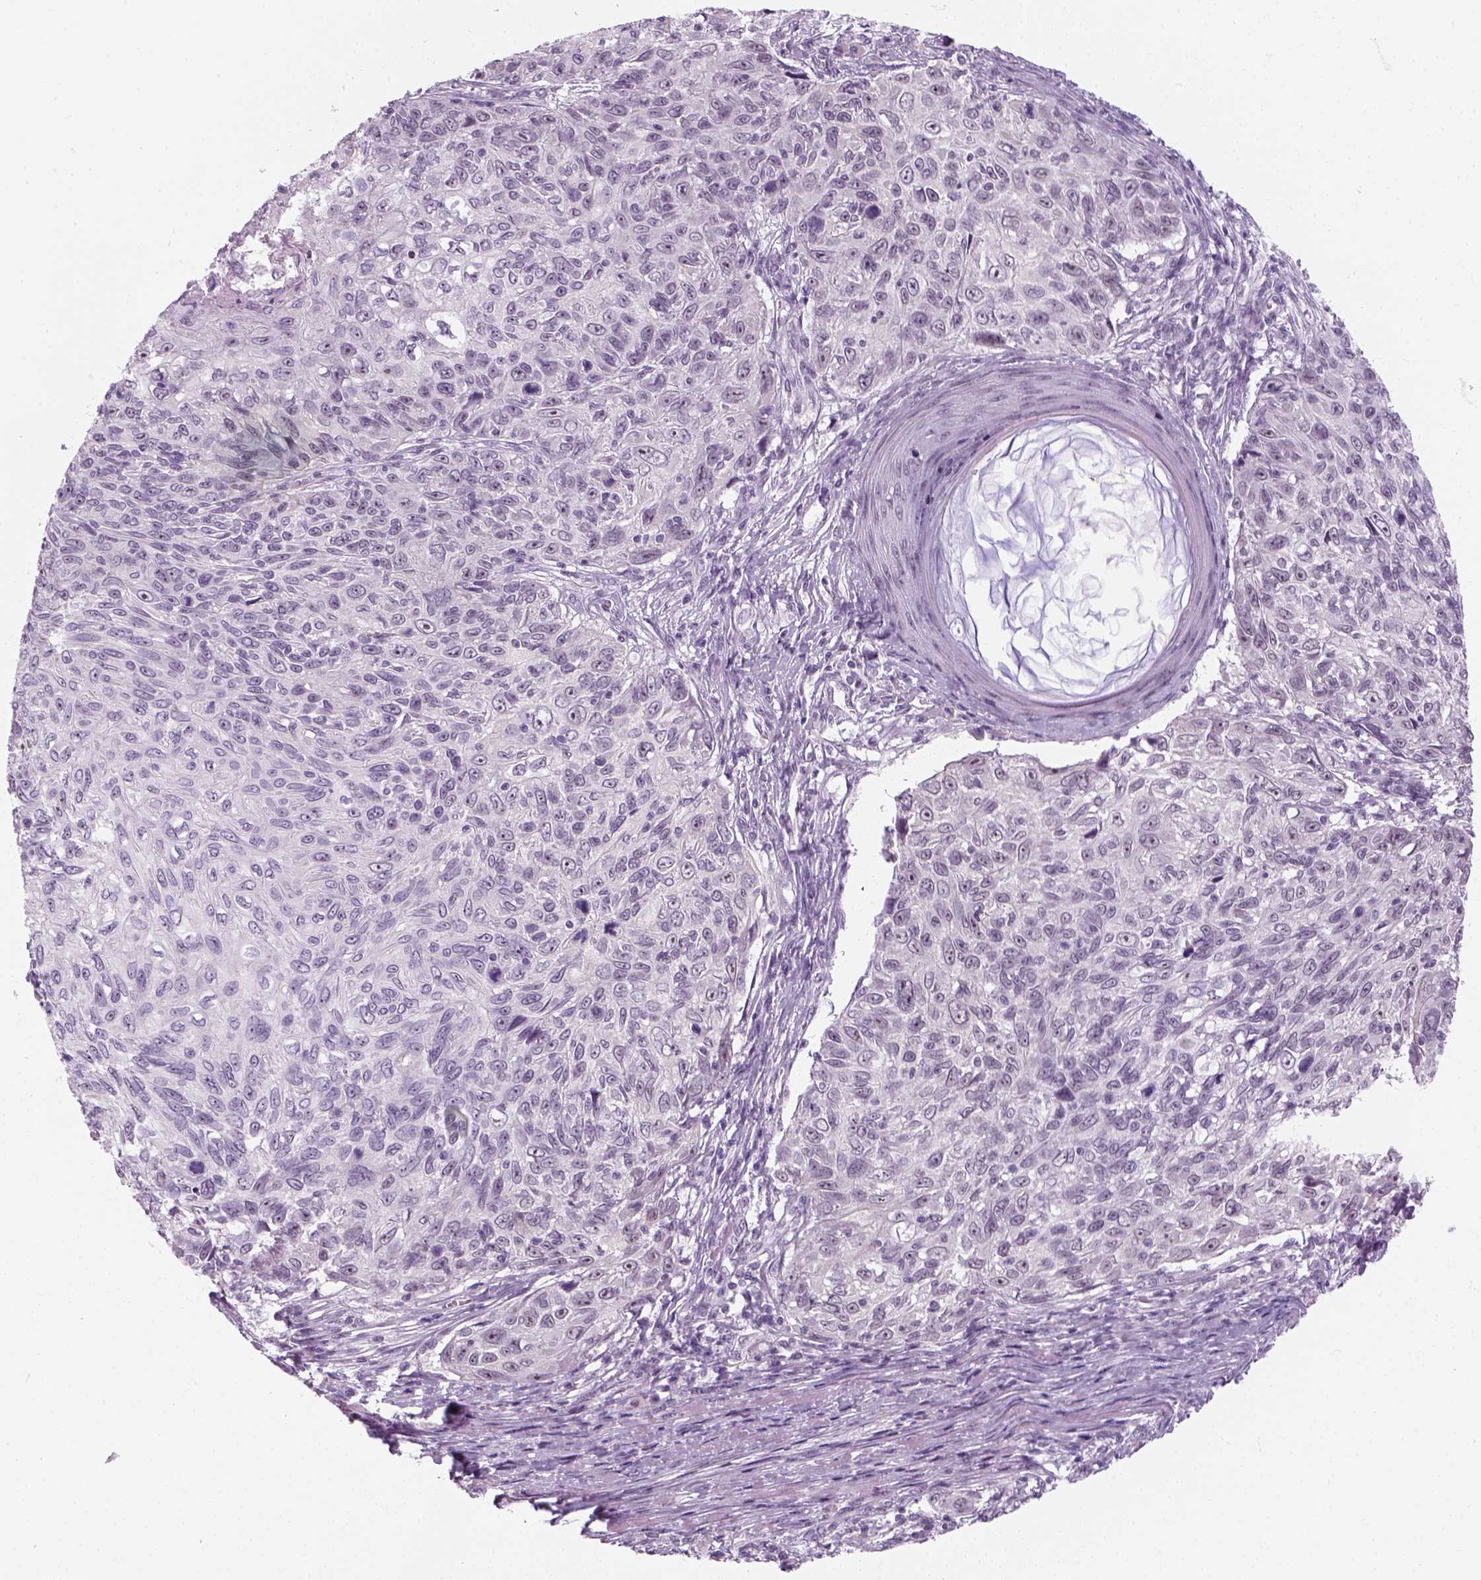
{"staining": {"intensity": "negative", "quantity": "none", "location": "none"}, "tissue": "skin cancer", "cell_type": "Tumor cells", "image_type": "cancer", "snomed": [{"axis": "morphology", "description": "Squamous cell carcinoma, NOS"}, {"axis": "topography", "description": "Skin"}], "caption": "Human skin cancer stained for a protein using IHC displays no positivity in tumor cells.", "gene": "ZNF865", "patient": {"sex": "male", "age": 92}}